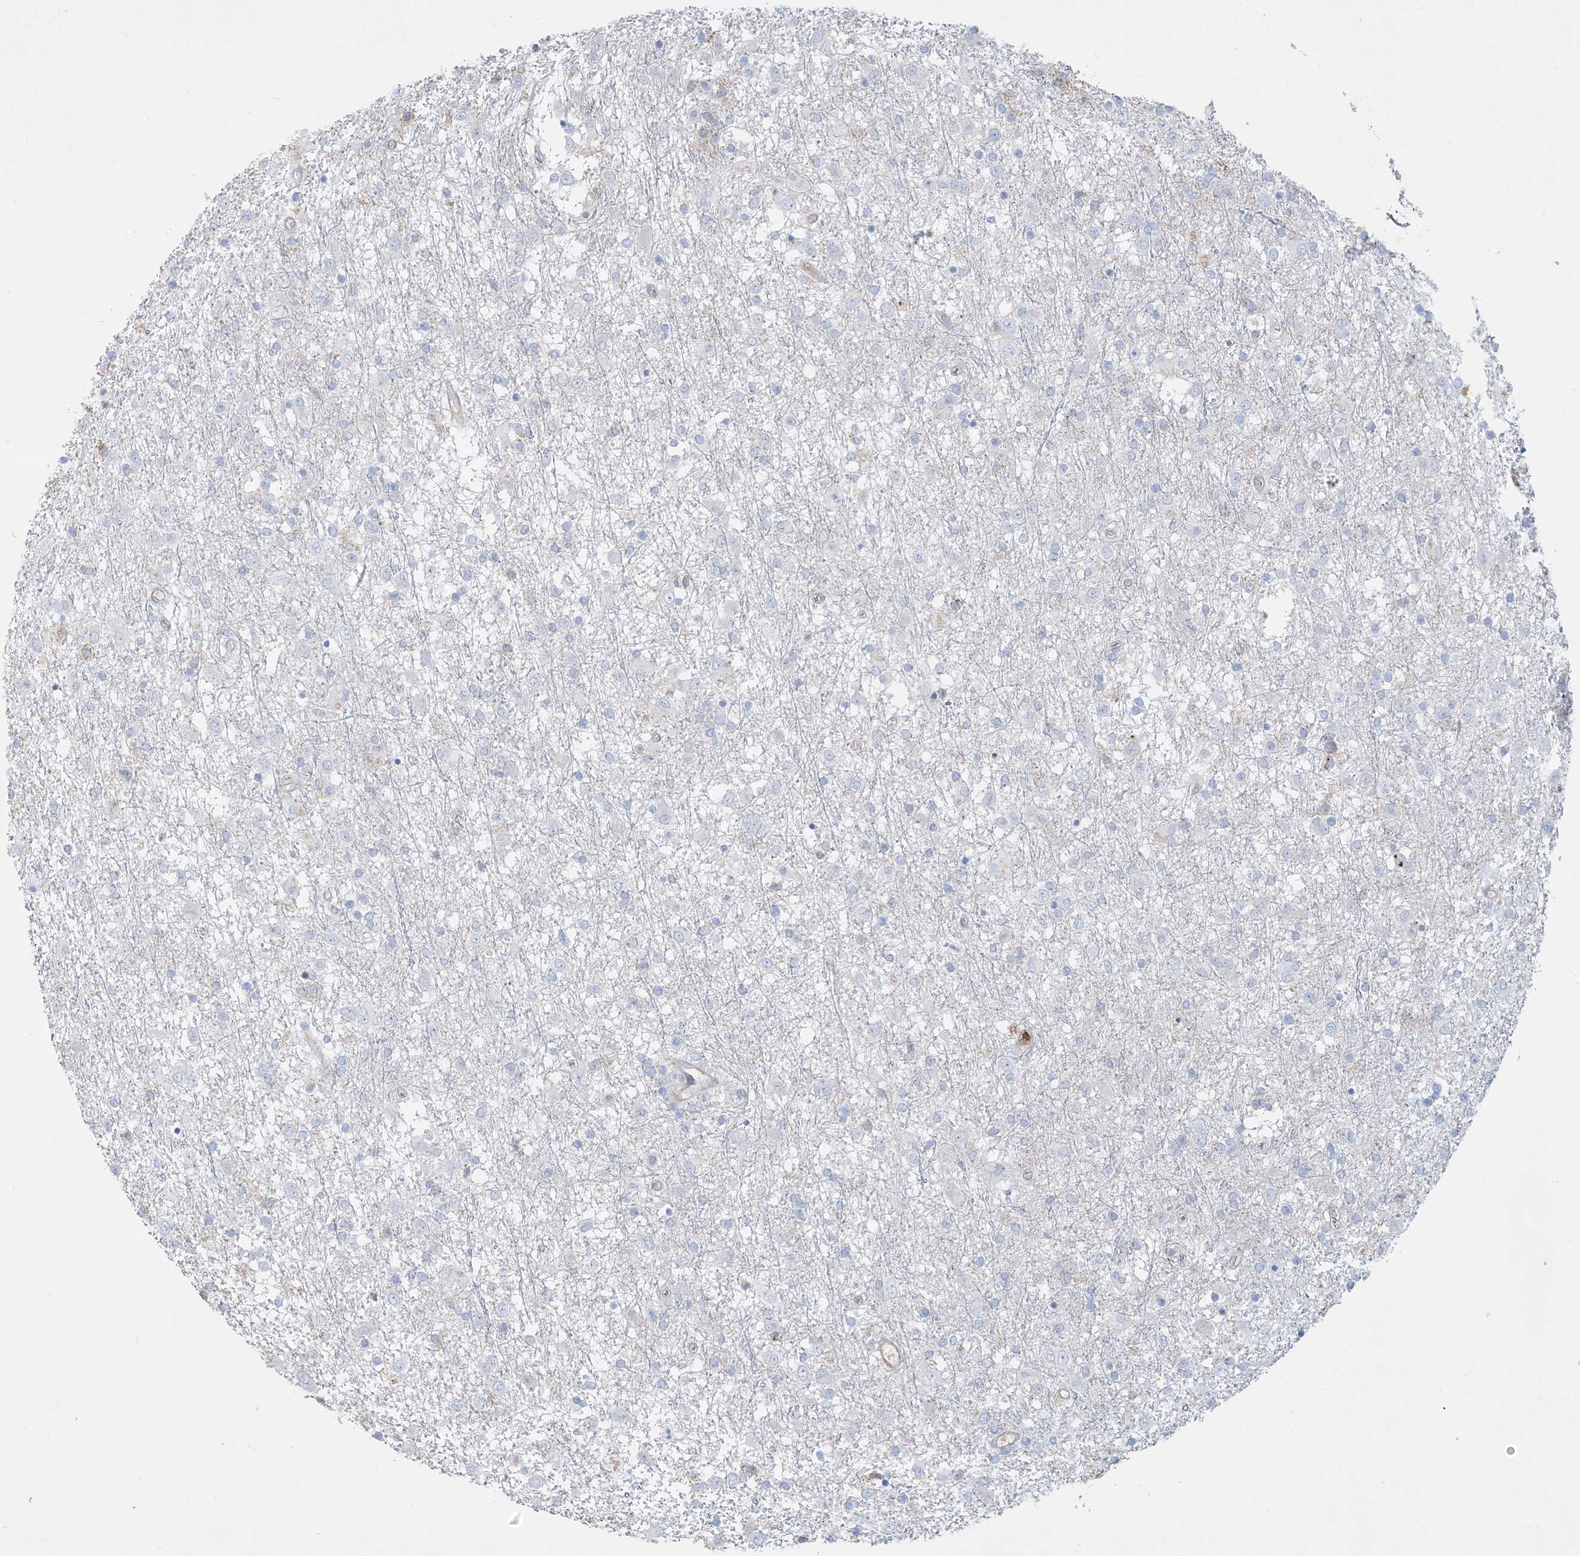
{"staining": {"intensity": "negative", "quantity": "none", "location": "none"}, "tissue": "glioma", "cell_type": "Tumor cells", "image_type": "cancer", "snomed": [{"axis": "morphology", "description": "Glioma, malignant, Low grade"}, {"axis": "topography", "description": "Brain"}], "caption": "Malignant glioma (low-grade) stained for a protein using immunohistochemistry demonstrates no expression tumor cells.", "gene": "GTF3C2", "patient": {"sex": "male", "age": 65}}